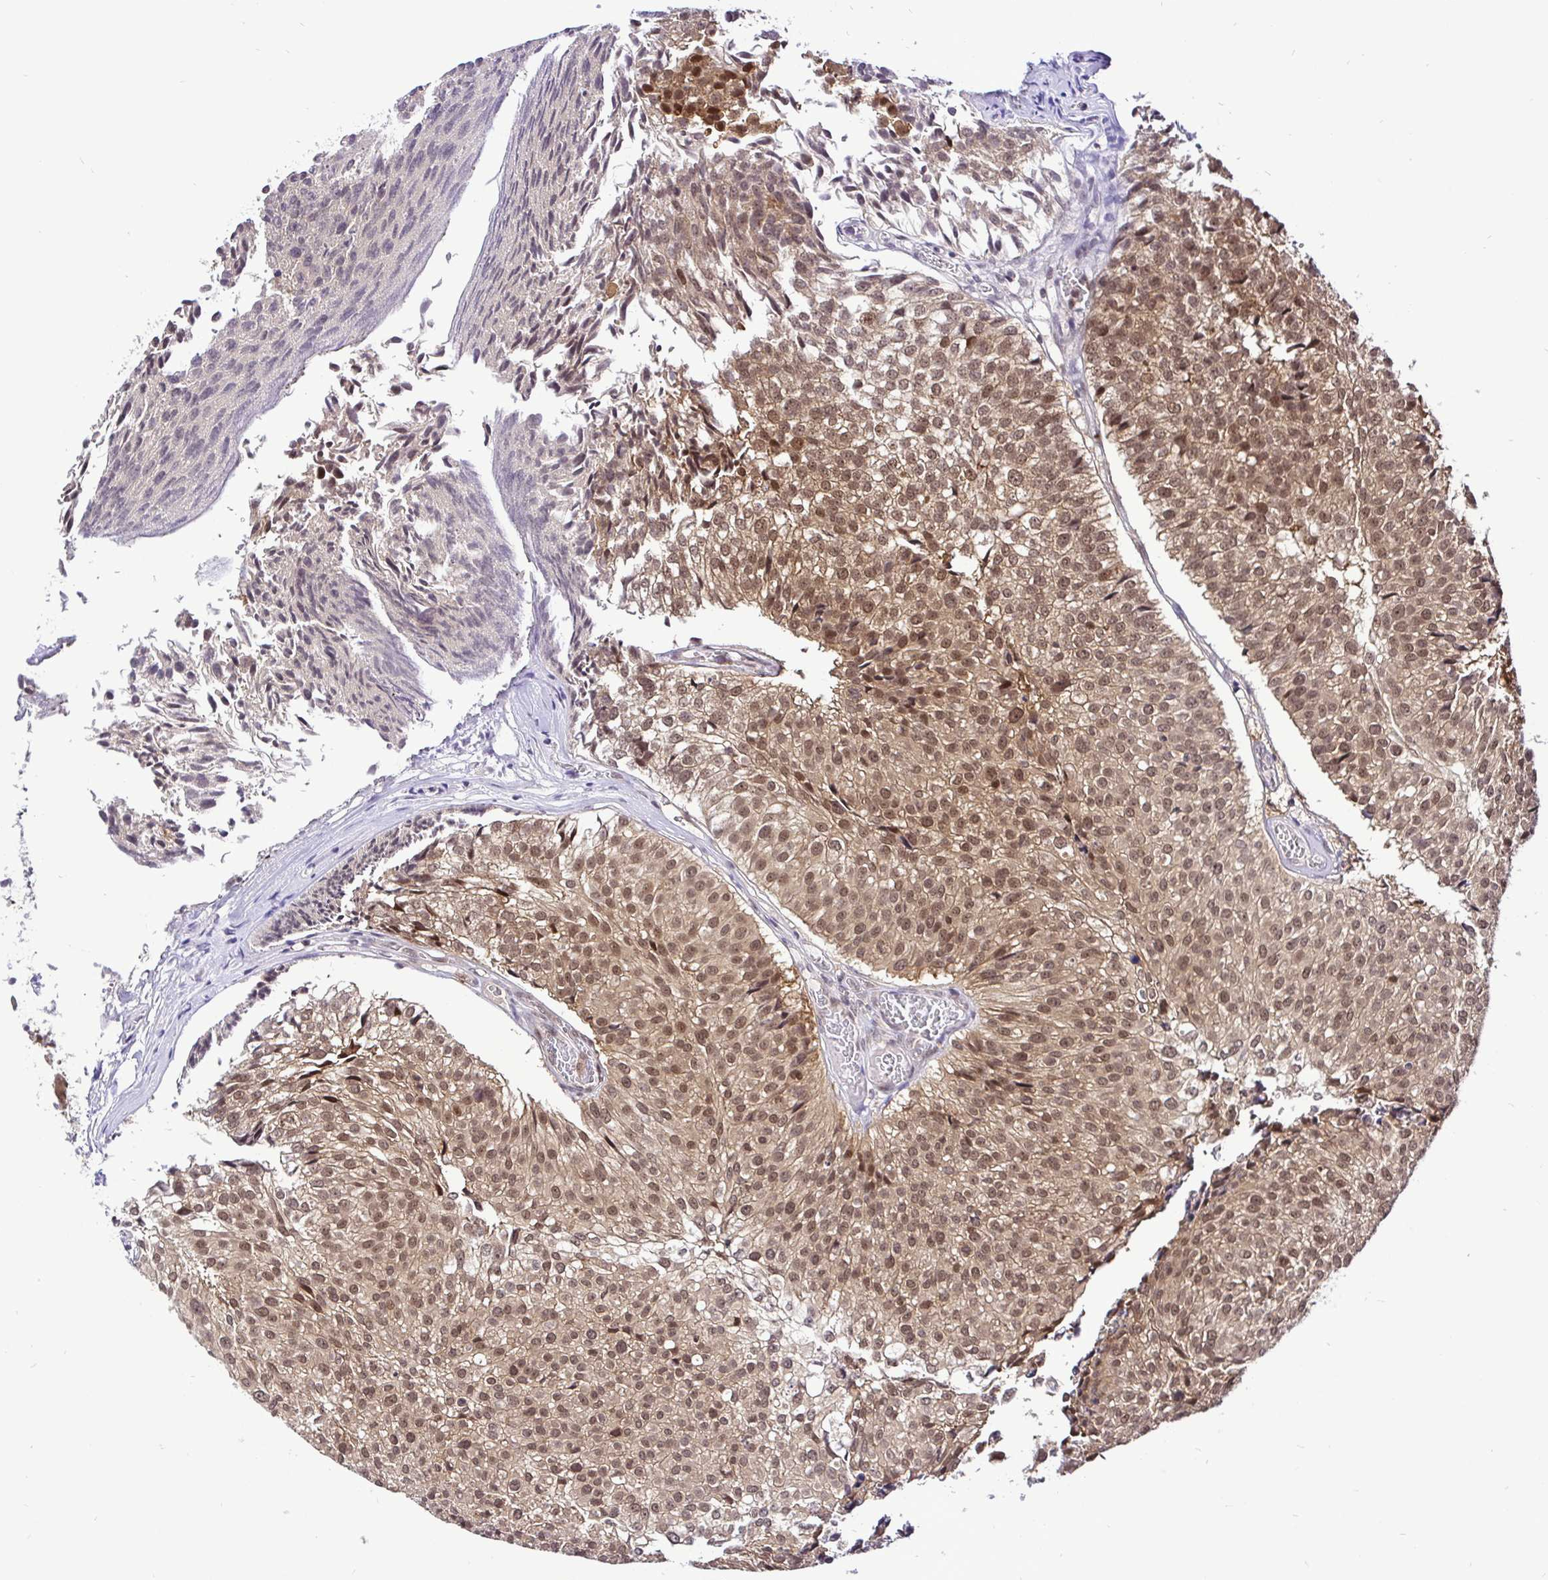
{"staining": {"intensity": "moderate", "quantity": ">75%", "location": "cytoplasmic/membranous,nuclear"}, "tissue": "urothelial cancer", "cell_type": "Tumor cells", "image_type": "cancer", "snomed": [{"axis": "morphology", "description": "Urothelial carcinoma, Low grade"}, {"axis": "topography", "description": "Urinary bladder"}], "caption": "Brown immunohistochemical staining in urothelial cancer displays moderate cytoplasmic/membranous and nuclear staining in approximately >75% of tumor cells. The staining is performed using DAB brown chromogen to label protein expression. The nuclei are counter-stained blue using hematoxylin.", "gene": "UBE2M", "patient": {"sex": "male", "age": 80}}